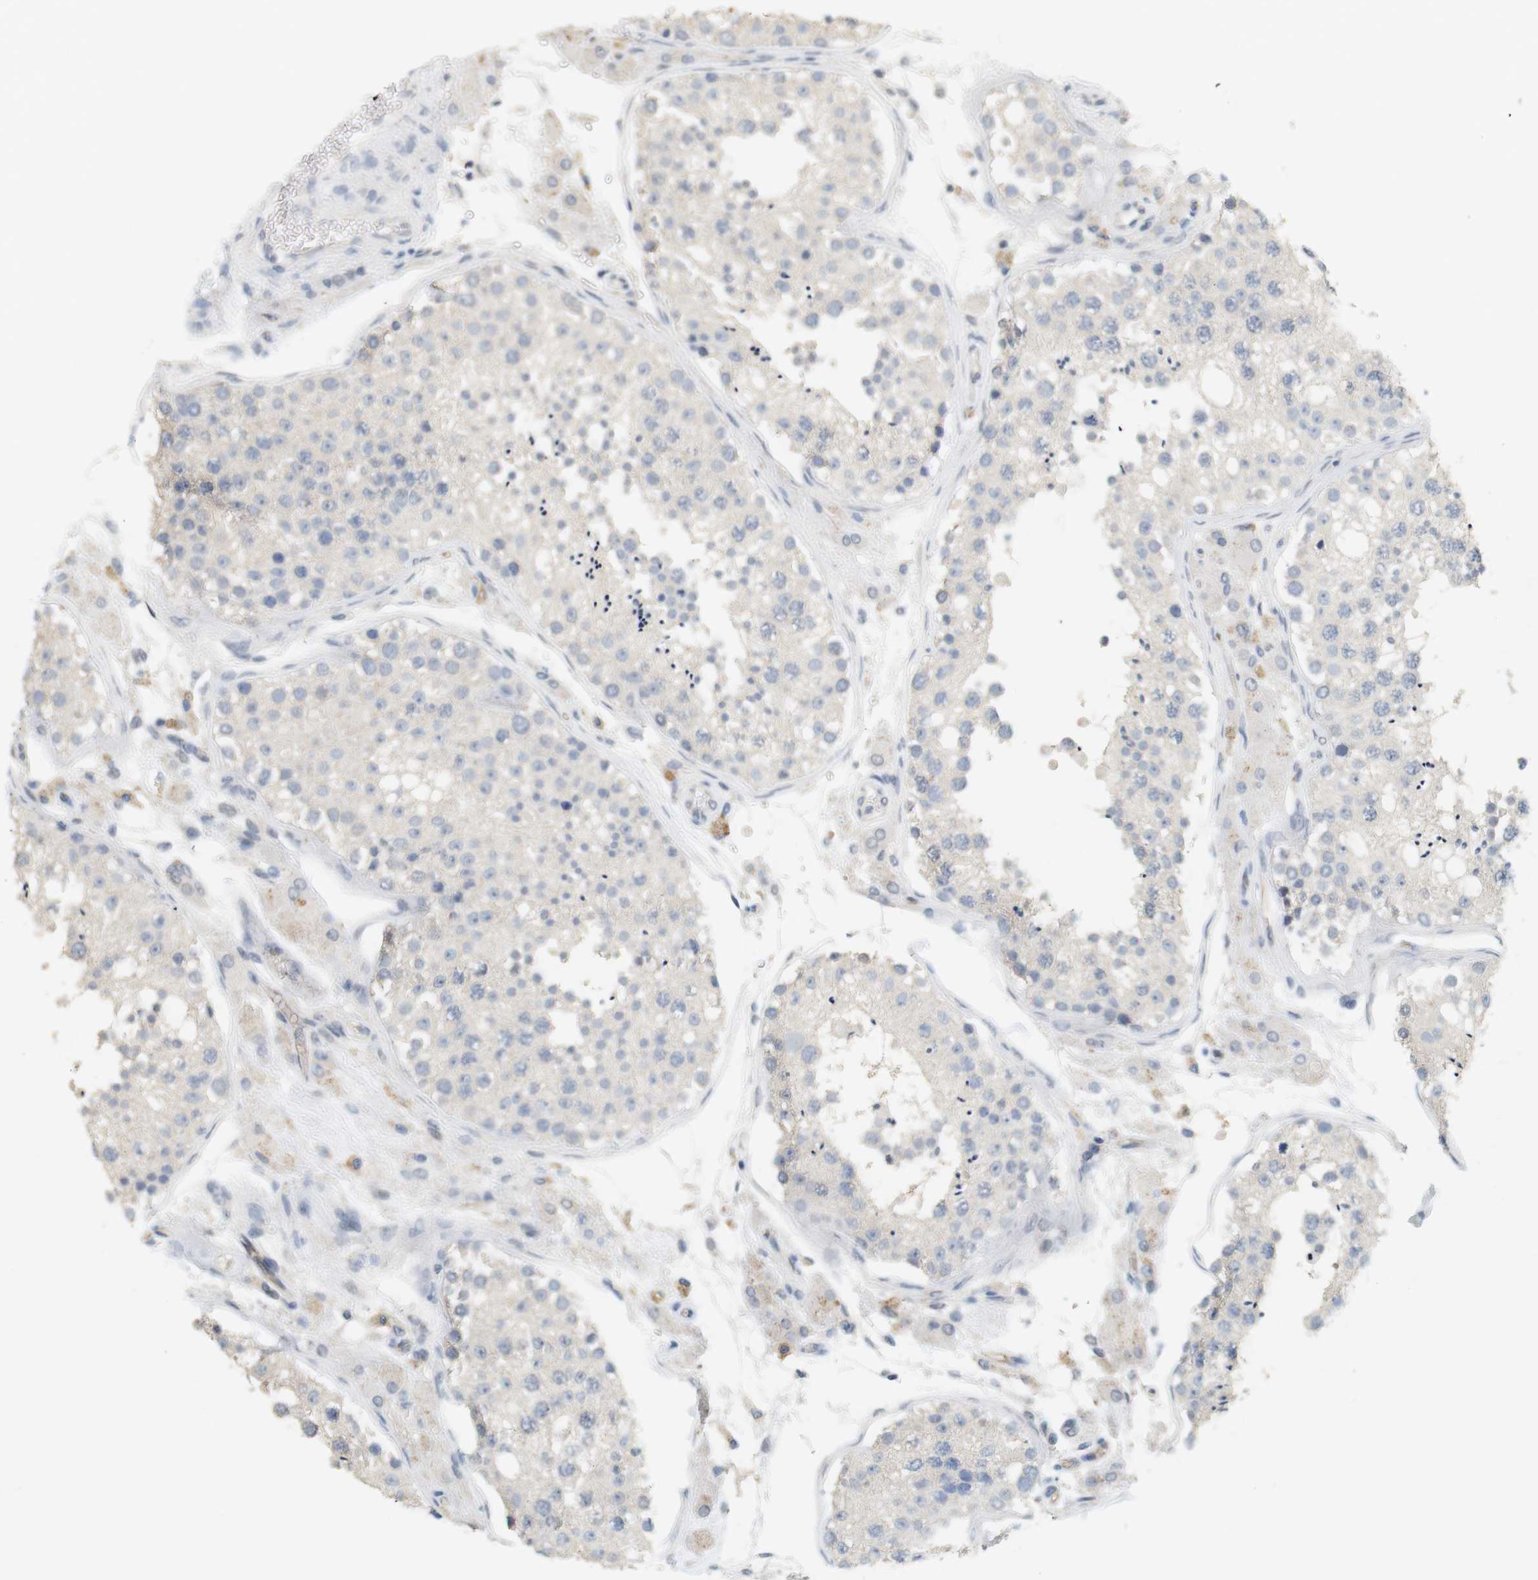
{"staining": {"intensity": "negative", "quantity": "none", "location": "none"}, "tissue": "testis", "cell_type": "Cells in seminiferous ducts", "image_type": "normal", "snomed": [{"axis": "morphology", "description": "Normal tissue, NOS"}, {"axis": "topography", "description": "Testis"}], "caption": "This is an IHC histopathology image of normal testis. There is no staining in cells in seminiferous ducts.", "gene": "OSR1", "patient": {"sex": "male", "age": 26}}